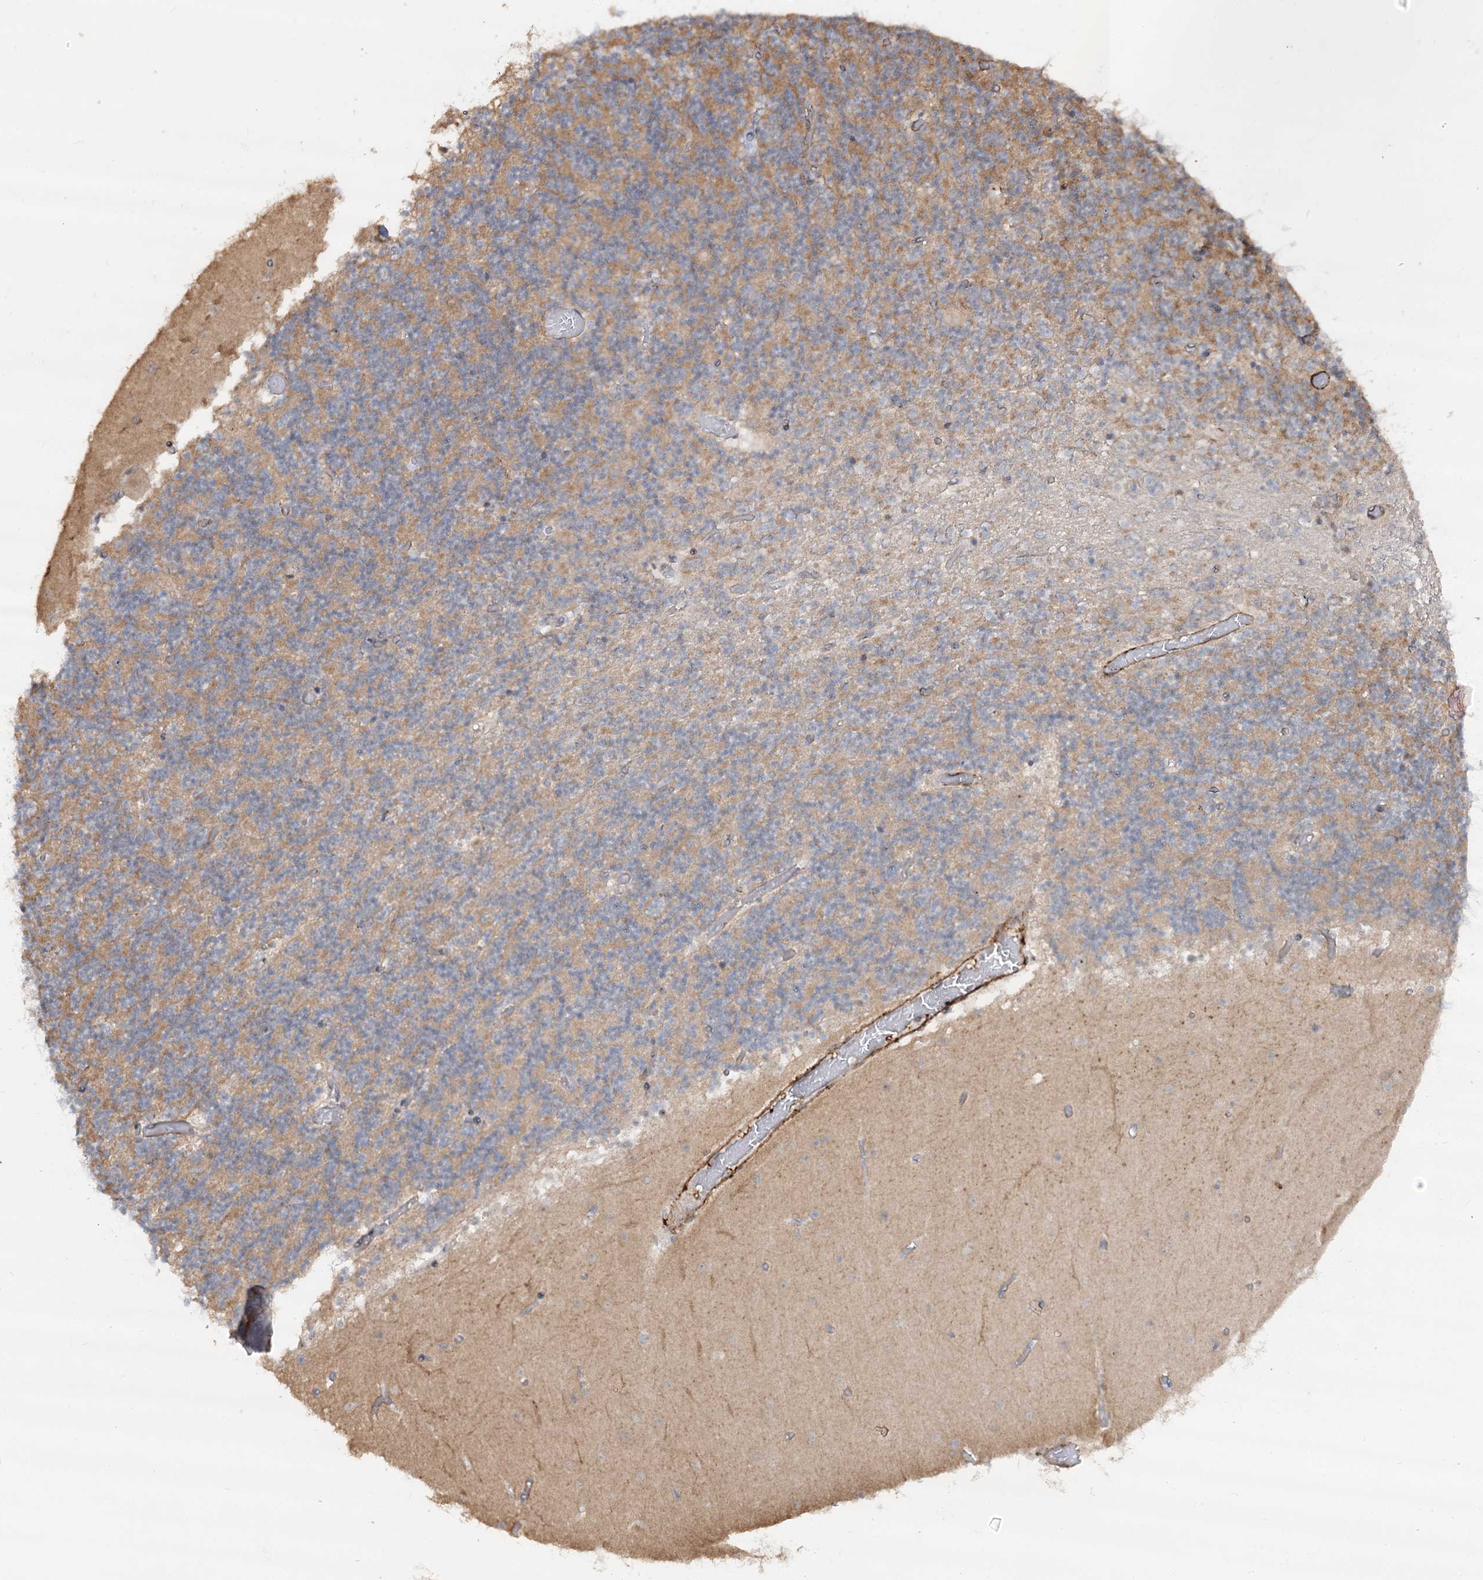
{"staining": {"intensity": "weak", "quantity": "<25%", "location": "cytoplasmic/membranous"}, "tissue": "cerebellum", "cell_type": "Cells in granular layer", "image_type": "normal", "snomed": [{"axis": "morphology", "description": "Normal tissue, NOS"}, {"axis": "topography", "description": "Cerebellum"}], "caption": "A photomicrograph of cerebellum stained for a protein displays no brown staining in cells in granular layer.", "gene": "GNL3L", "patient": {"sex": "female", "age": 28}}